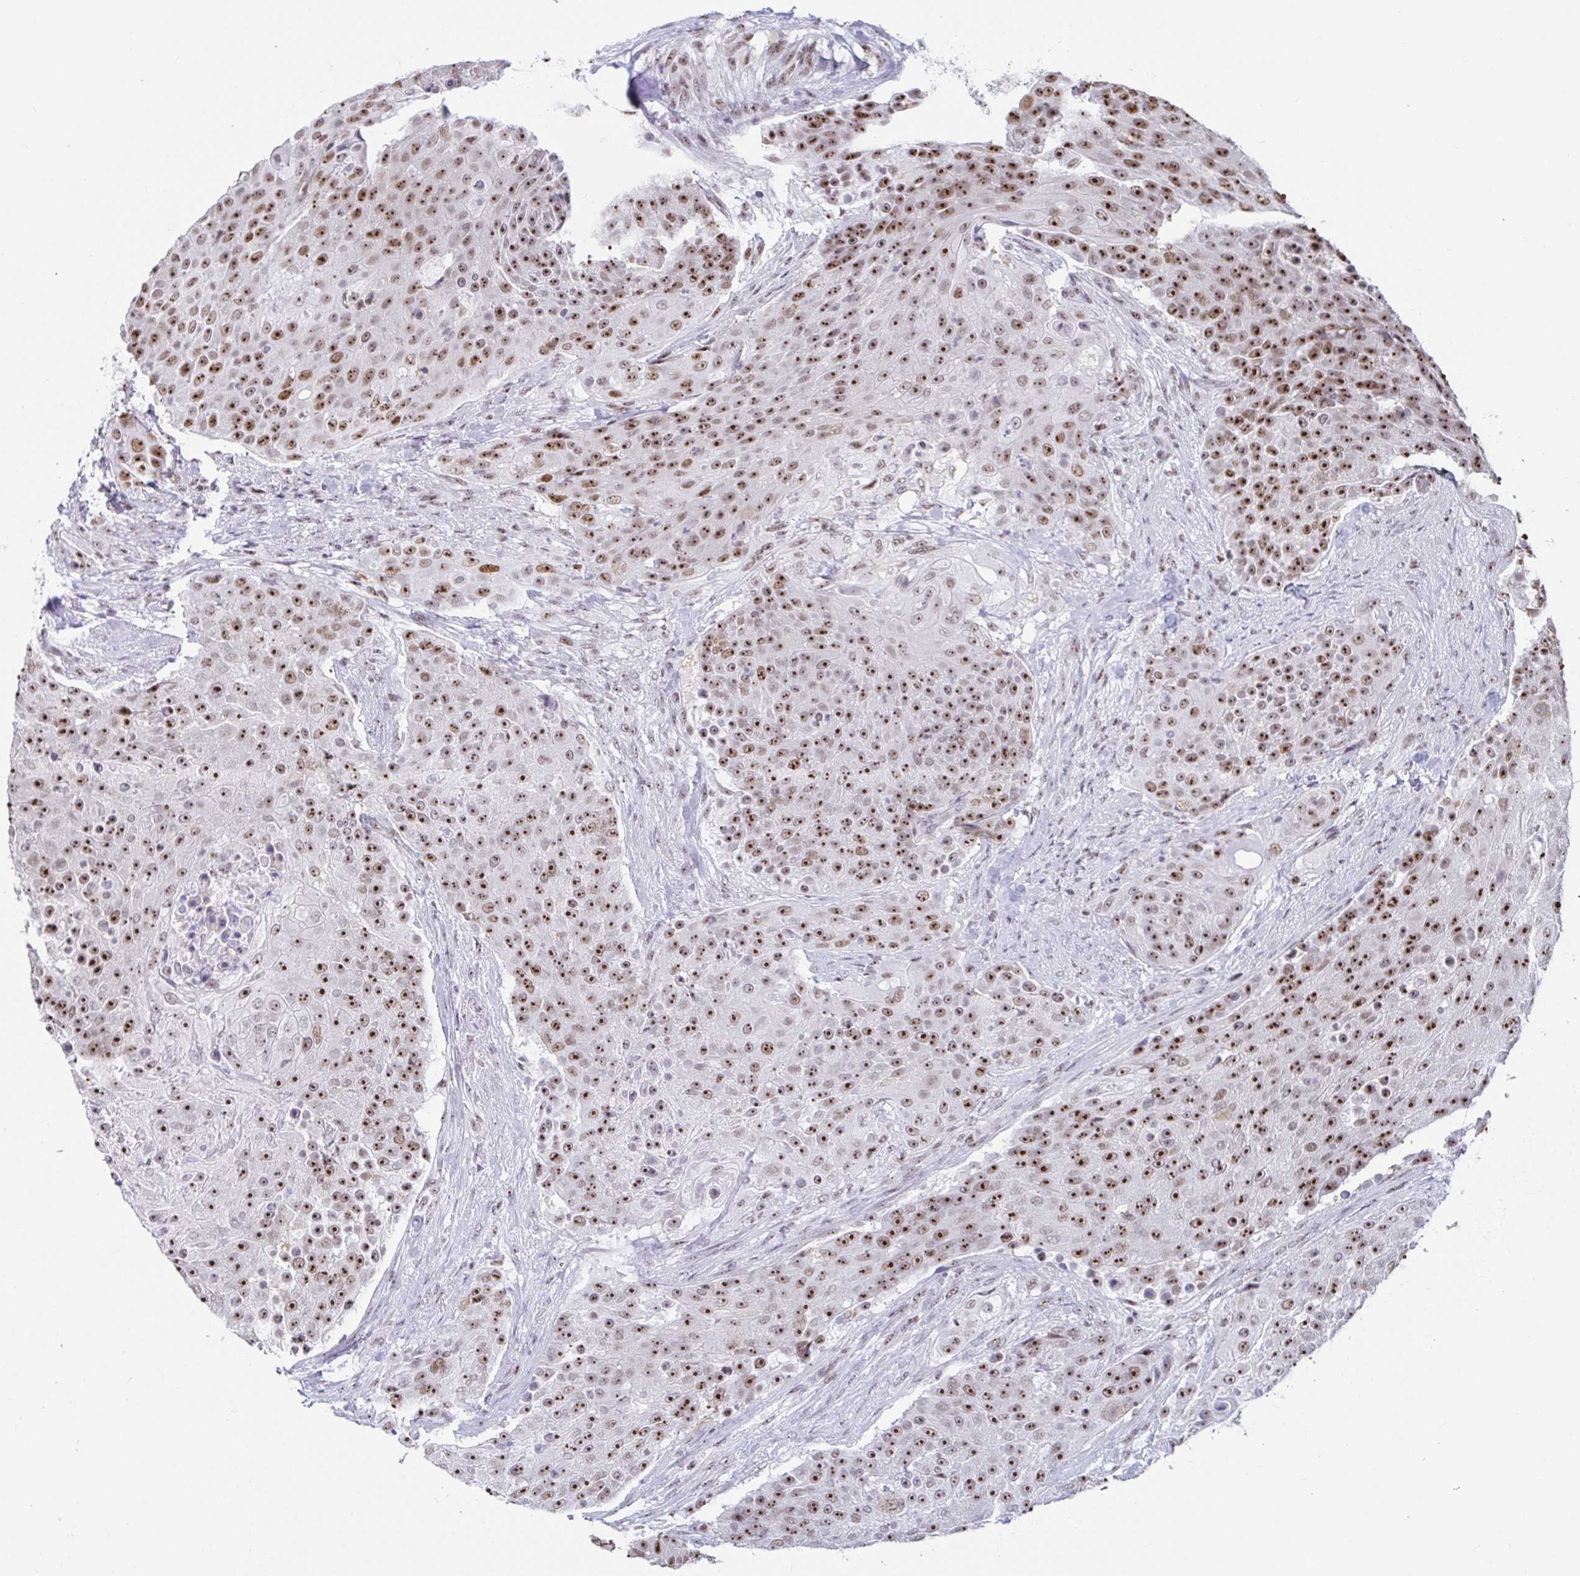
{"staining": {"intensity": "moderate", "quantity": ">75%", "location": "nuclear"}, "tissue": "urothelial cancer", "cell_type": "Tumor cells", "image_type": "cancer", "snomed": [{"axis": "morphology", "description": "Urothelial carcinoma, High grade"}, {"axis": "topography", "description": "Urinary bladder"}], "caption": "Immunohistochemical staining of human urothelial cancer shows medium levels of moderate nuclear protein expression in approximately >75% of tumor cells. Using DAB (3,3'-diaminobenzidine) (brown) and hematoxylin (blue) stains, captured at high magnification using brightfield microscopy.", "gene": "SUPT16H", "patient": {"sex": "female", "age": 63}}